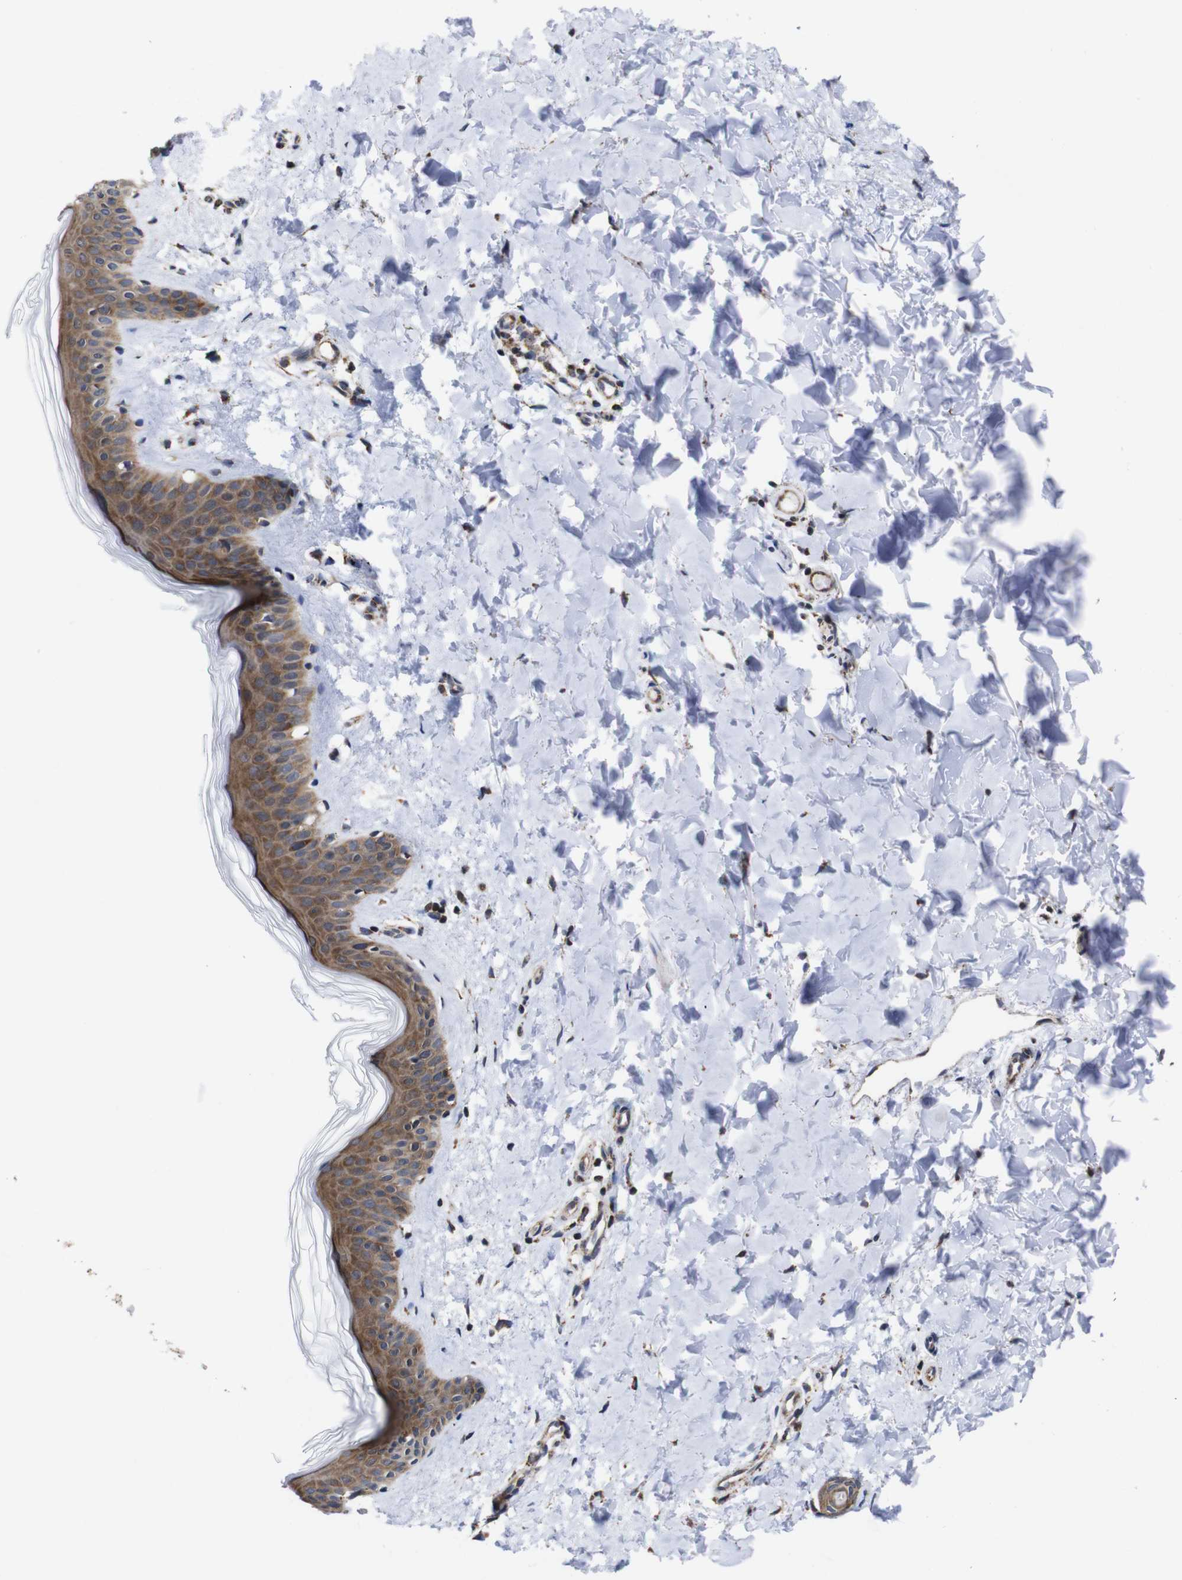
{"staining": {"intensity": "moderate", "quantity": ">75%", "location": "cytoplasmic/membranous"}, "tissue": "skin", "cell_type": "Fibroblasts", "image_type": "normal", "snomed": [{"axis": "morphology", "description": "Normal tissue, NOS"}, {"axis": "topography", "description": "Skin"}], "caption": "This micrograph demonstrates normal skin stained with immunohistochemistry (IHC) to label a protein in brown. The cytoplasmic/membranous of fibroblasts show moderate positivity for the protein. Nuclei are counter-stained blue.", "gene": "C17orf80", "patient": {"sex": "female", "age": 41}}